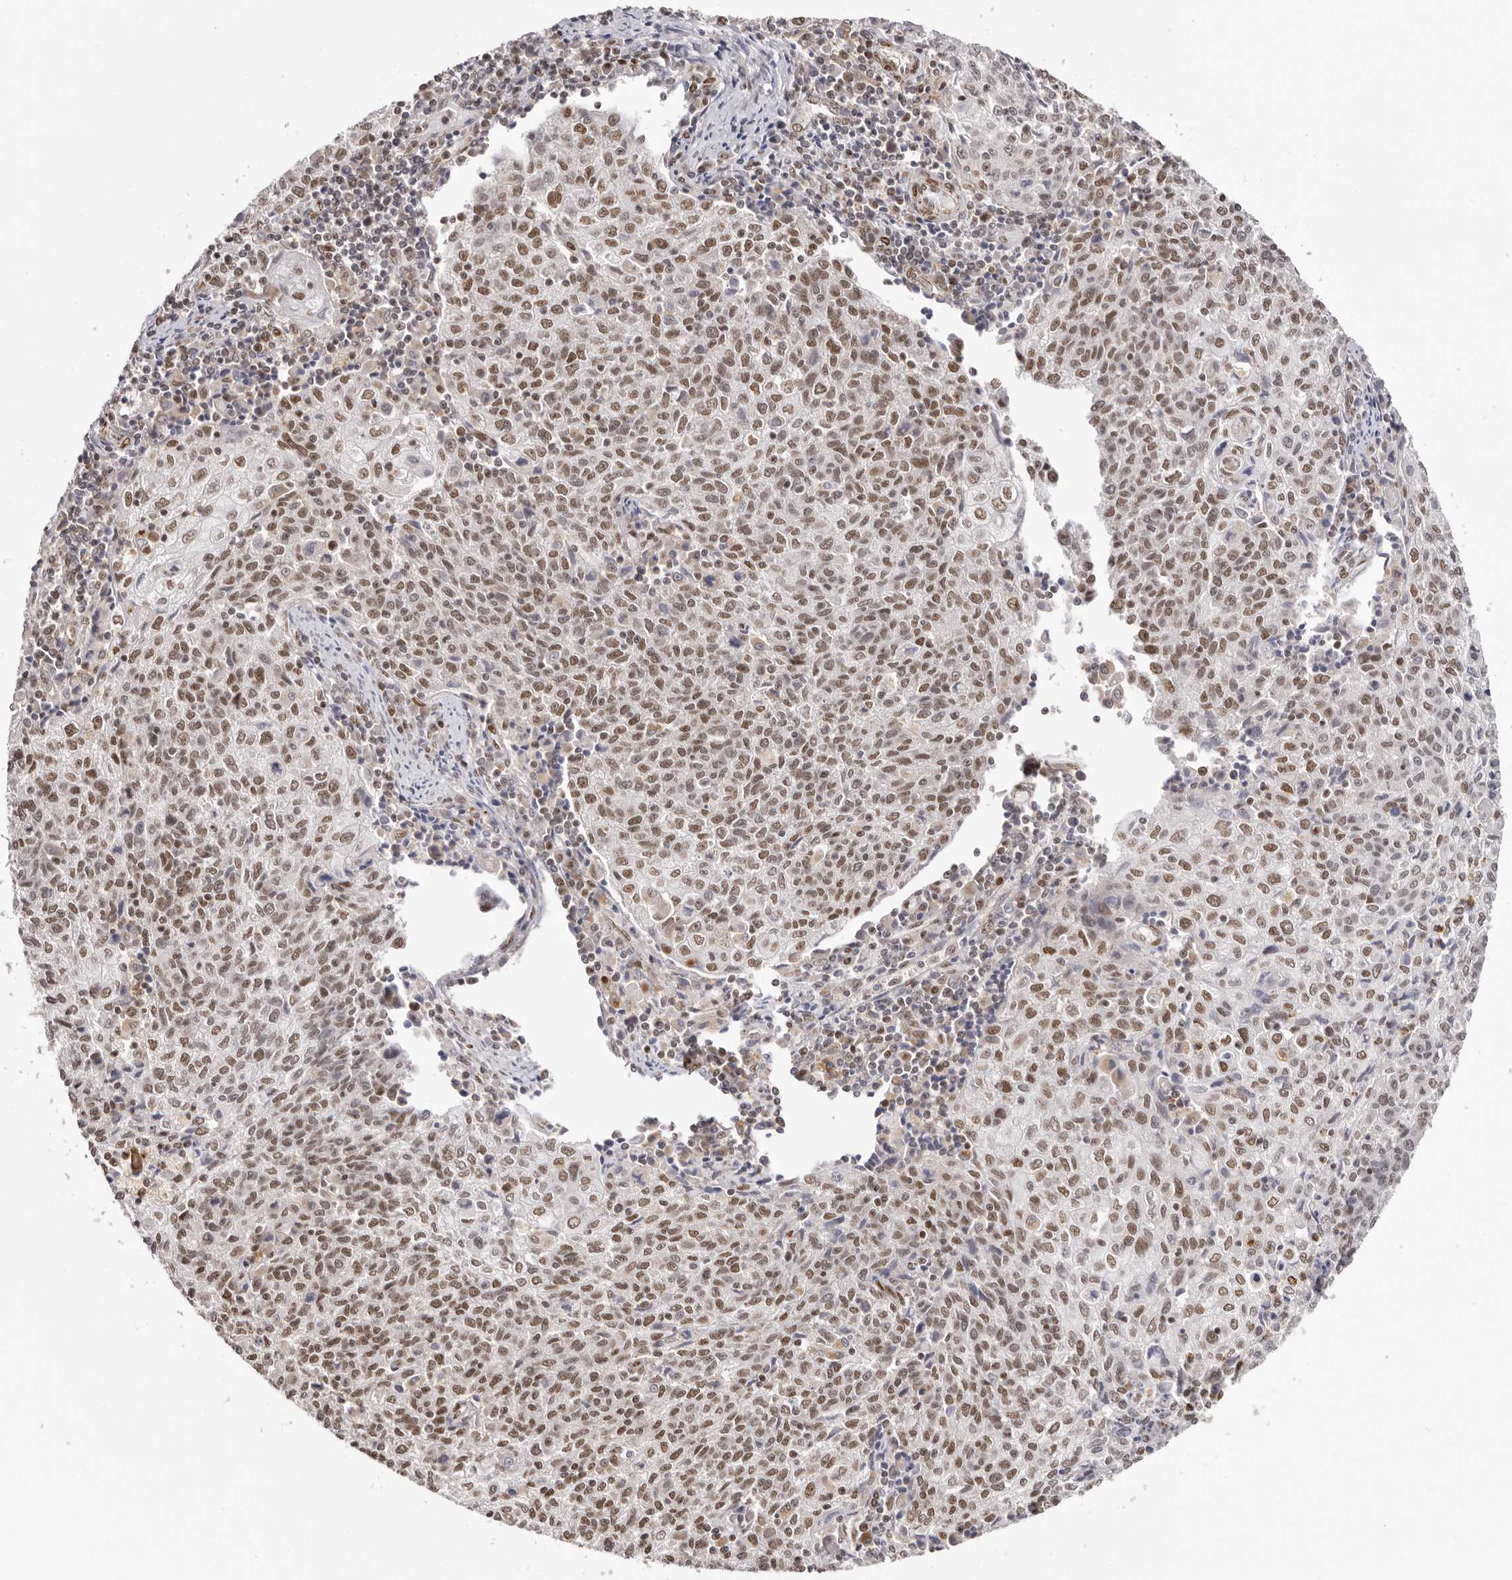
{"staining": {"intensity": "moderate", "quantity": ">75%", "location": "nuclear"}, "tissue": "cervical cancer", "cell_type": "Tumor cells", "image_type": "cancer", "snomed": [{"axis": "morphology", "description": "Squamous cell carcinoma, NOS"}, {"axis": "topography", "description": "Cervix"}], "caption": "Immunohistochemistry (IHC) histopathology image of neoplastic tissue: cervical cancer stained using IHC shows medium levels of moderate protein expression localized specifically in the nuclear of tumor cells, appearing as a nuclear brown color.", "gene": "SMAD7", "patient": {"sex": "female", "age": 48}}